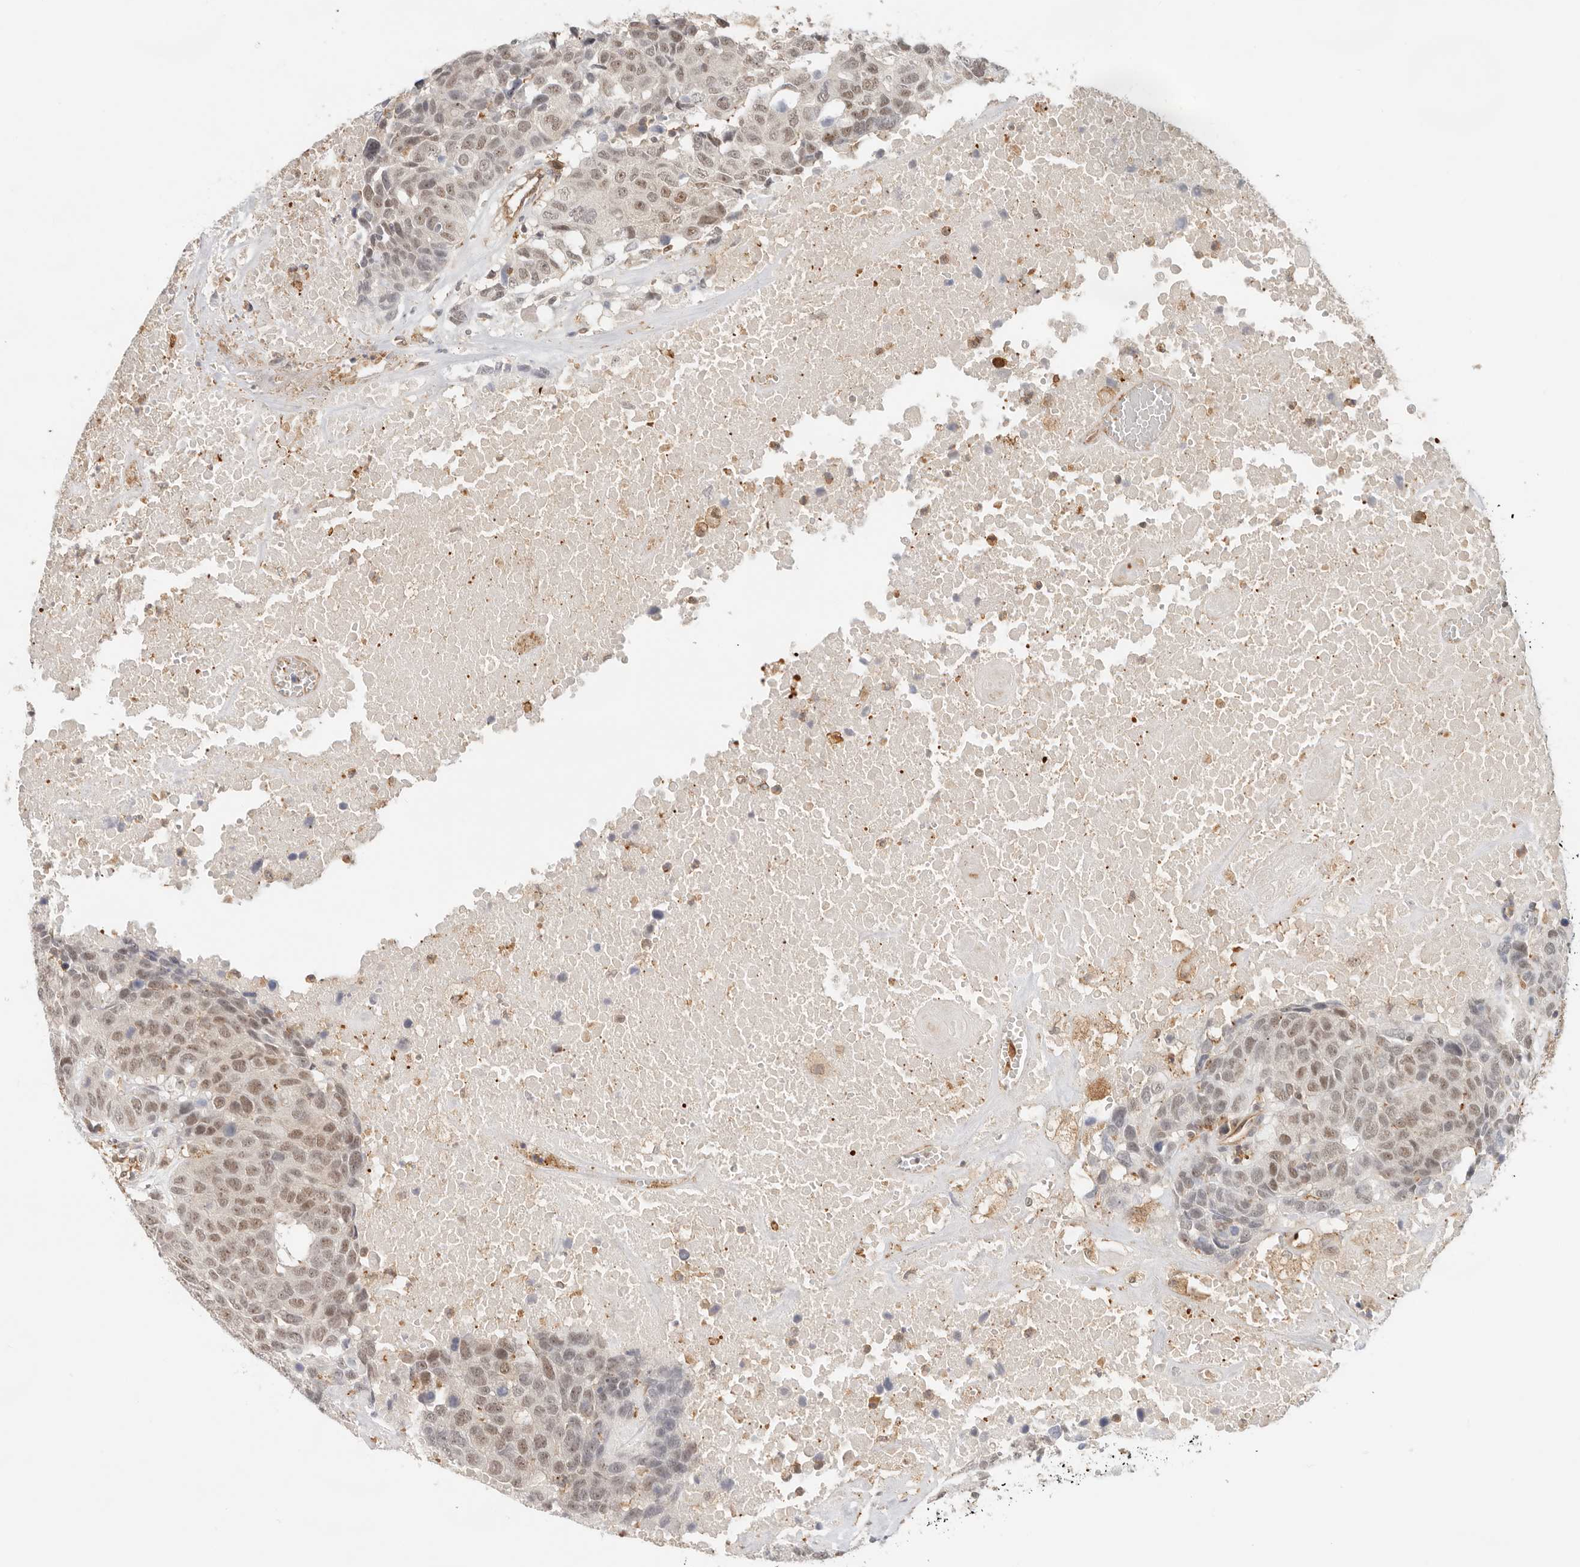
{"staining": {"intensity": "moderate", "quantity": "<25%", "location": "nuclear"}, "tissue": "head and neck cancer", "cell_type": "Tumor cells", "image_type": "cancer", "snomed": [{"axis": "morphology", "description": "Squamous cell carcinoma, NOS"}, {"axis": "topography", "description": "Head-Neck"}], "caption": "A high-resolution image shows IHC staining of squamous cell carcinoma (head and neck), which reveals moderate nuclear staining in approximately <25% of tumor cells.", "gene": "HEXD", "patient": {"sex": "male", "age": 66}}